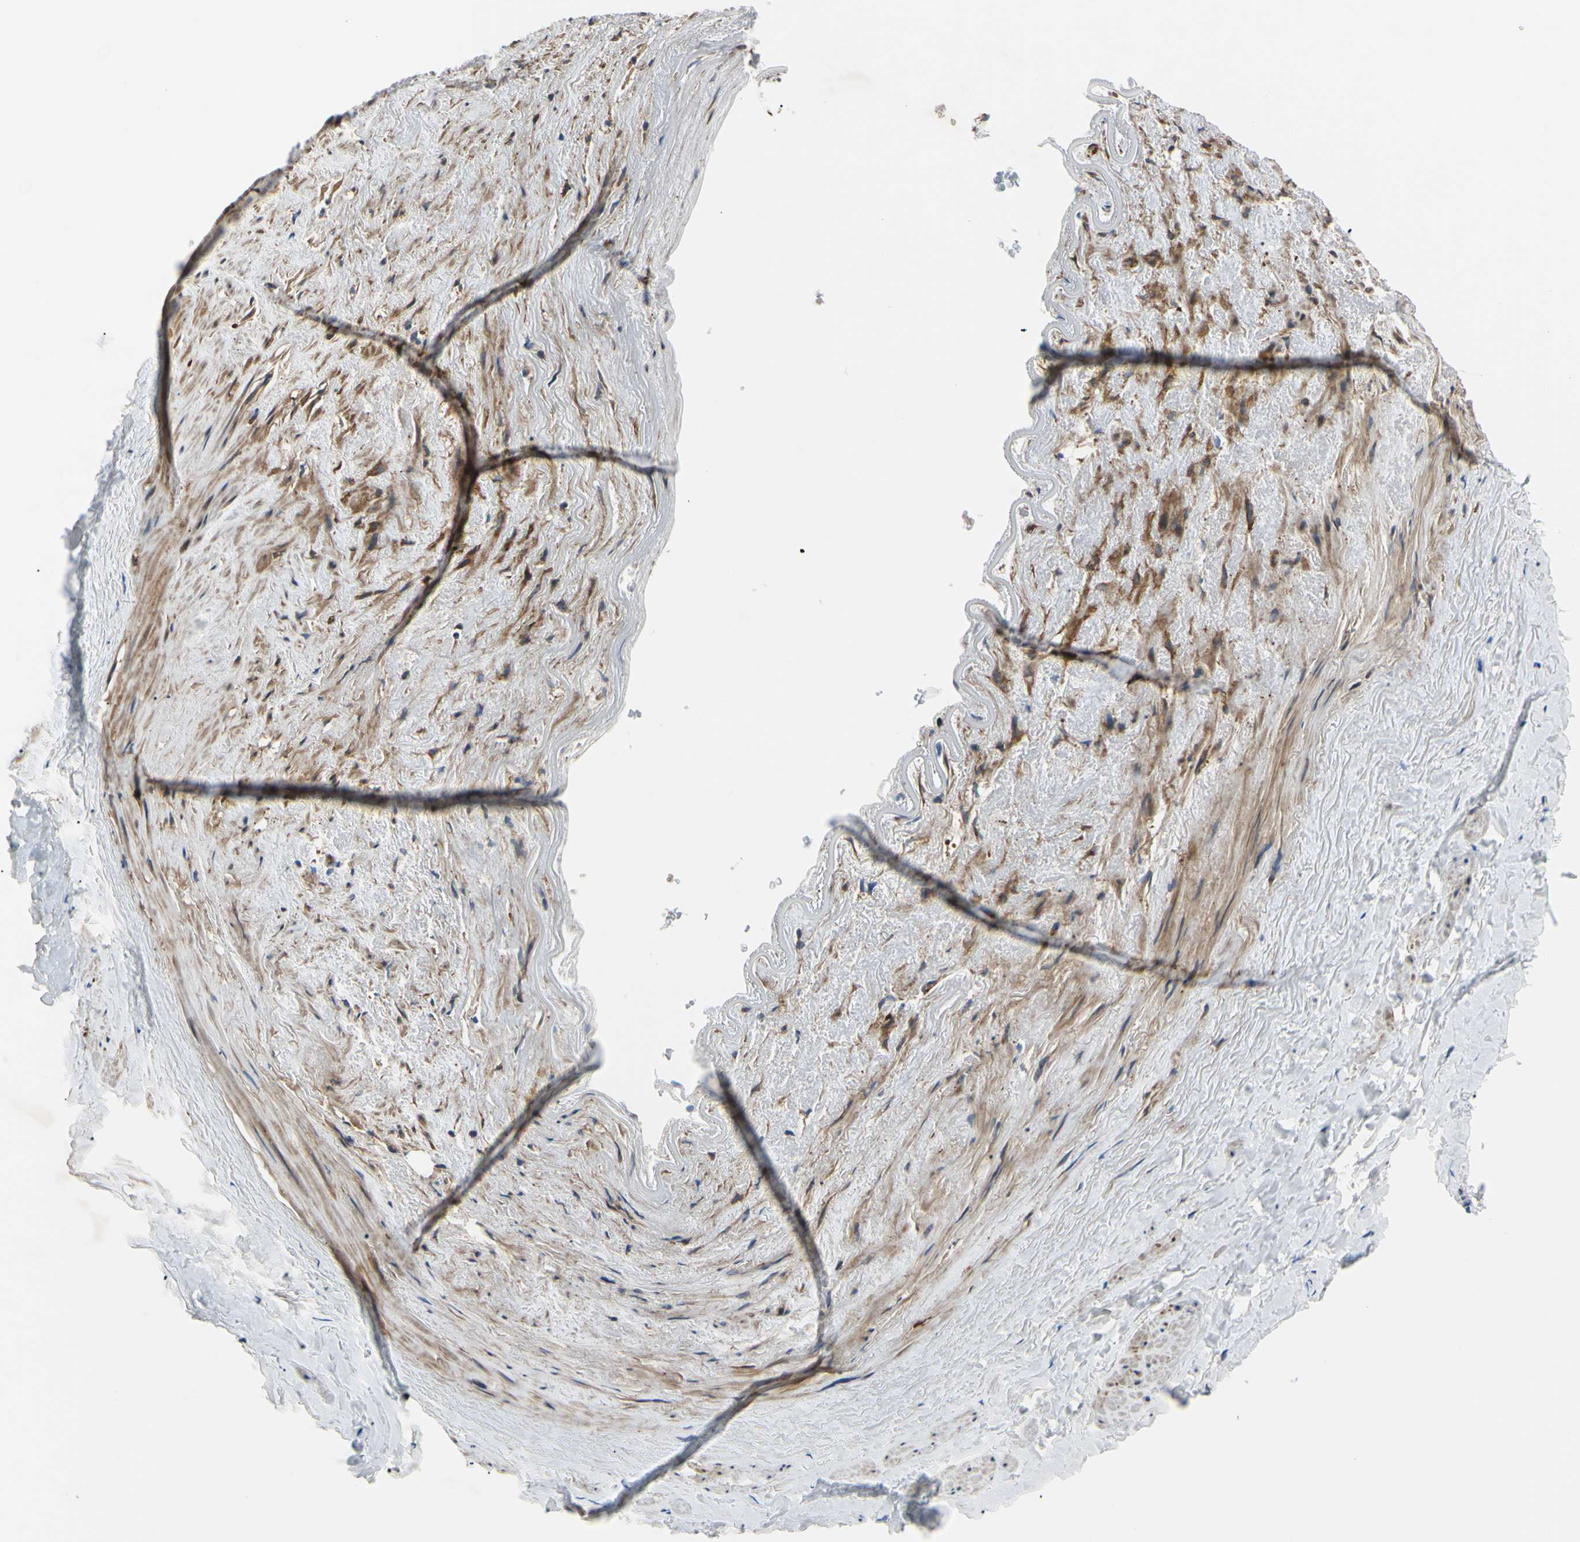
{"staining": {"intensity": "moderate", "quantity": "<25%", "location": "cytoplasmic/membranous"}, "tissue": "adipose tissue", "cell_type": "Adipocytes", "image_type": "normal", "snomed": [{"axis": "morphology", "description": "Normal tissue, NOS"}, {"axis": "topography", "description": "Peripheral nerve tissue"}], "caption": "Immunohistochemical staining of unremarkable adipose tissue exhibits <25% levels of moderate cytoplasmic/membranous protein expression in about <25% of adipocytes.", "gene": "SVIL", "patient": {"sex": "male", "age": 70}}